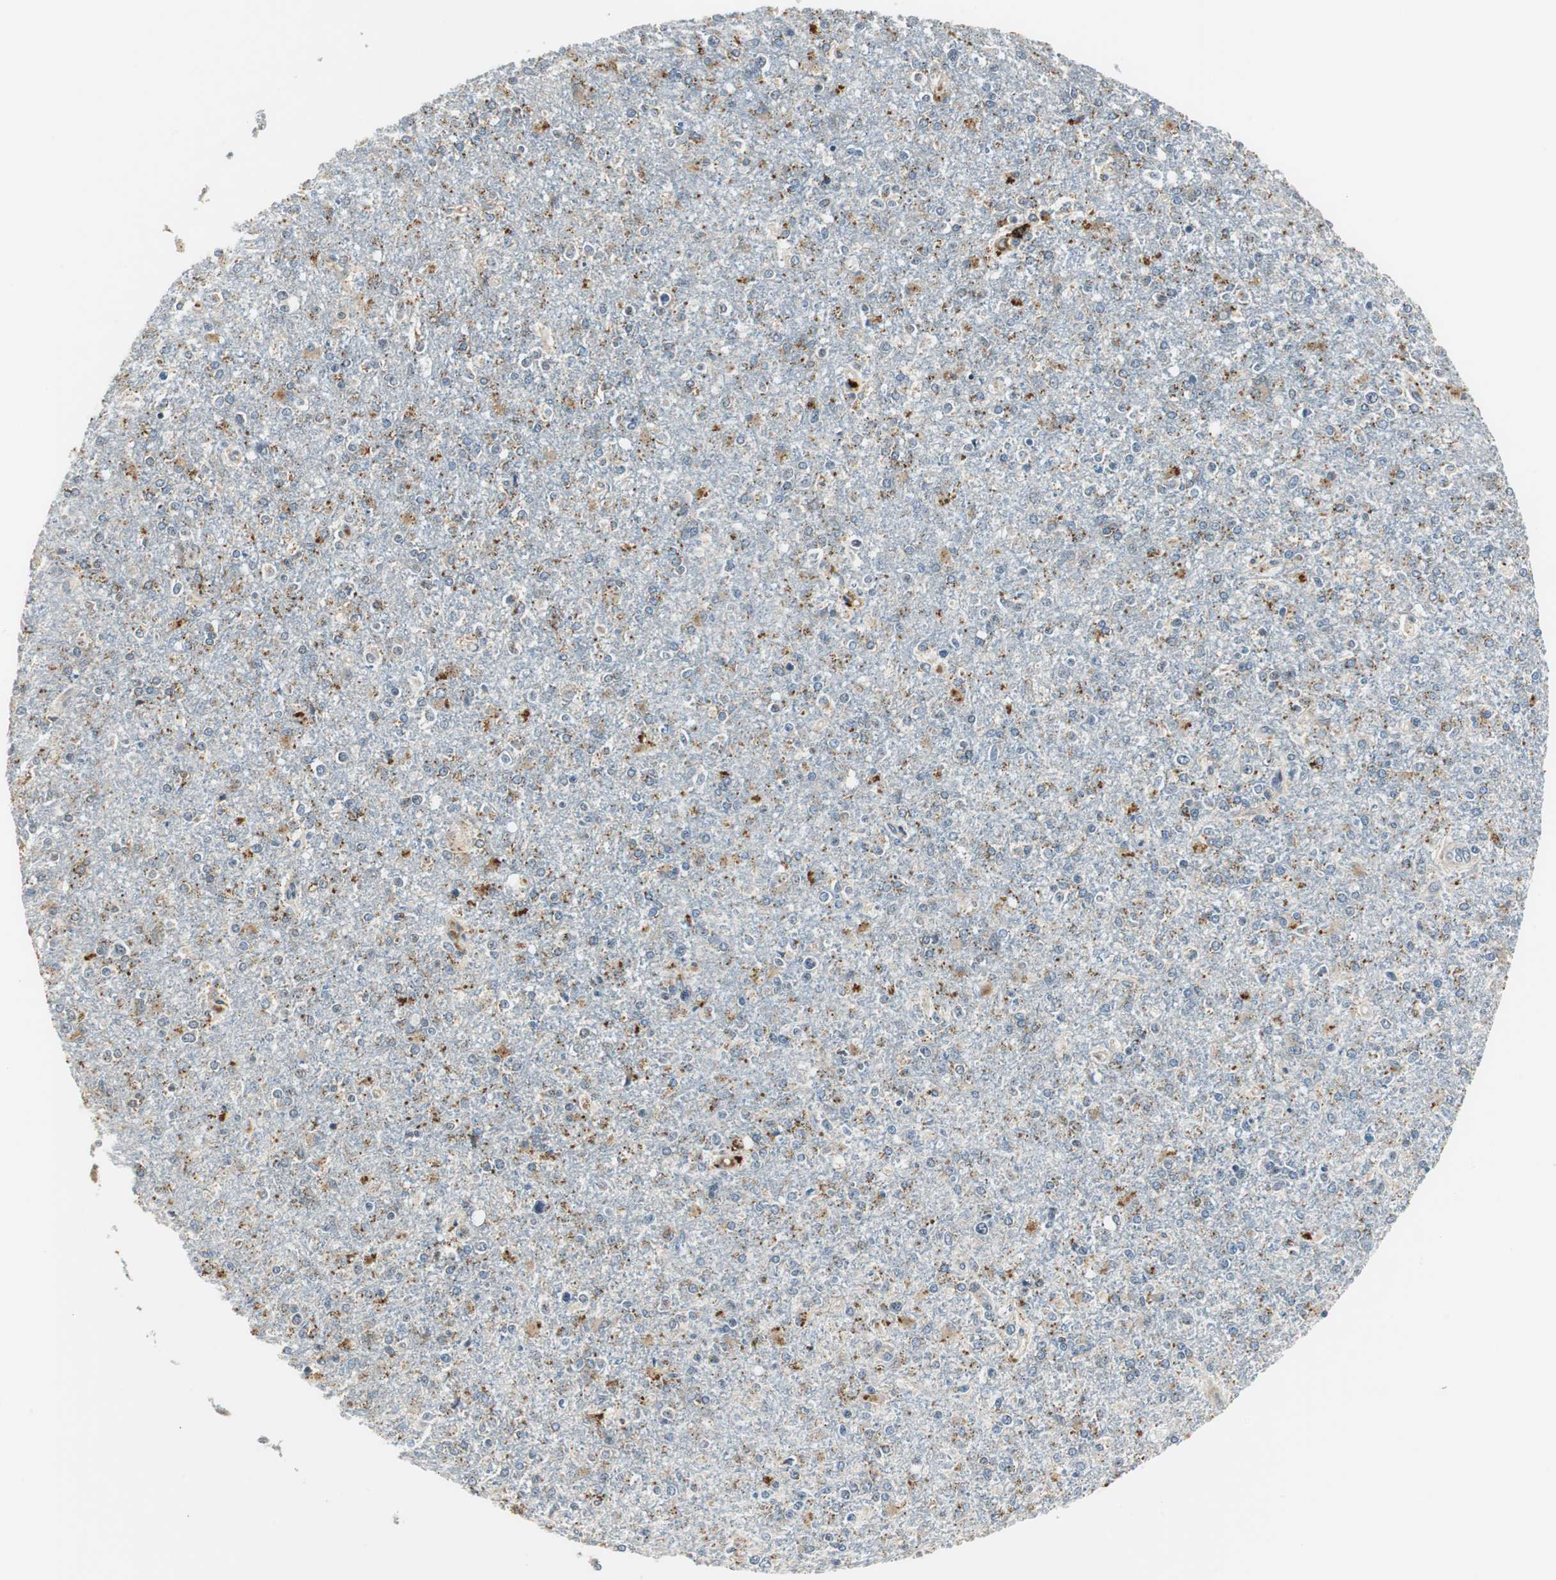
{"staining": {"intensity": "weak", "quantity": "<25%", "location": "cytoplasmic/membranous"}, "tissue": "glioma", "cell_type": "Tumor cells", "image_type": "cancer", "snomed": [{"axis": "morphology", "description": "Glioma, malignant, High grade"}, {"axis": "topography", "description": "Cerebral cortex"}], "caption": "Image shows no significant protein positivity in tumor cells of glioma. (Brightfield microscopy of DAB IHC at high magnification).", "gene": "NIT1", "patient": {"sex": "male", "age": 76}}